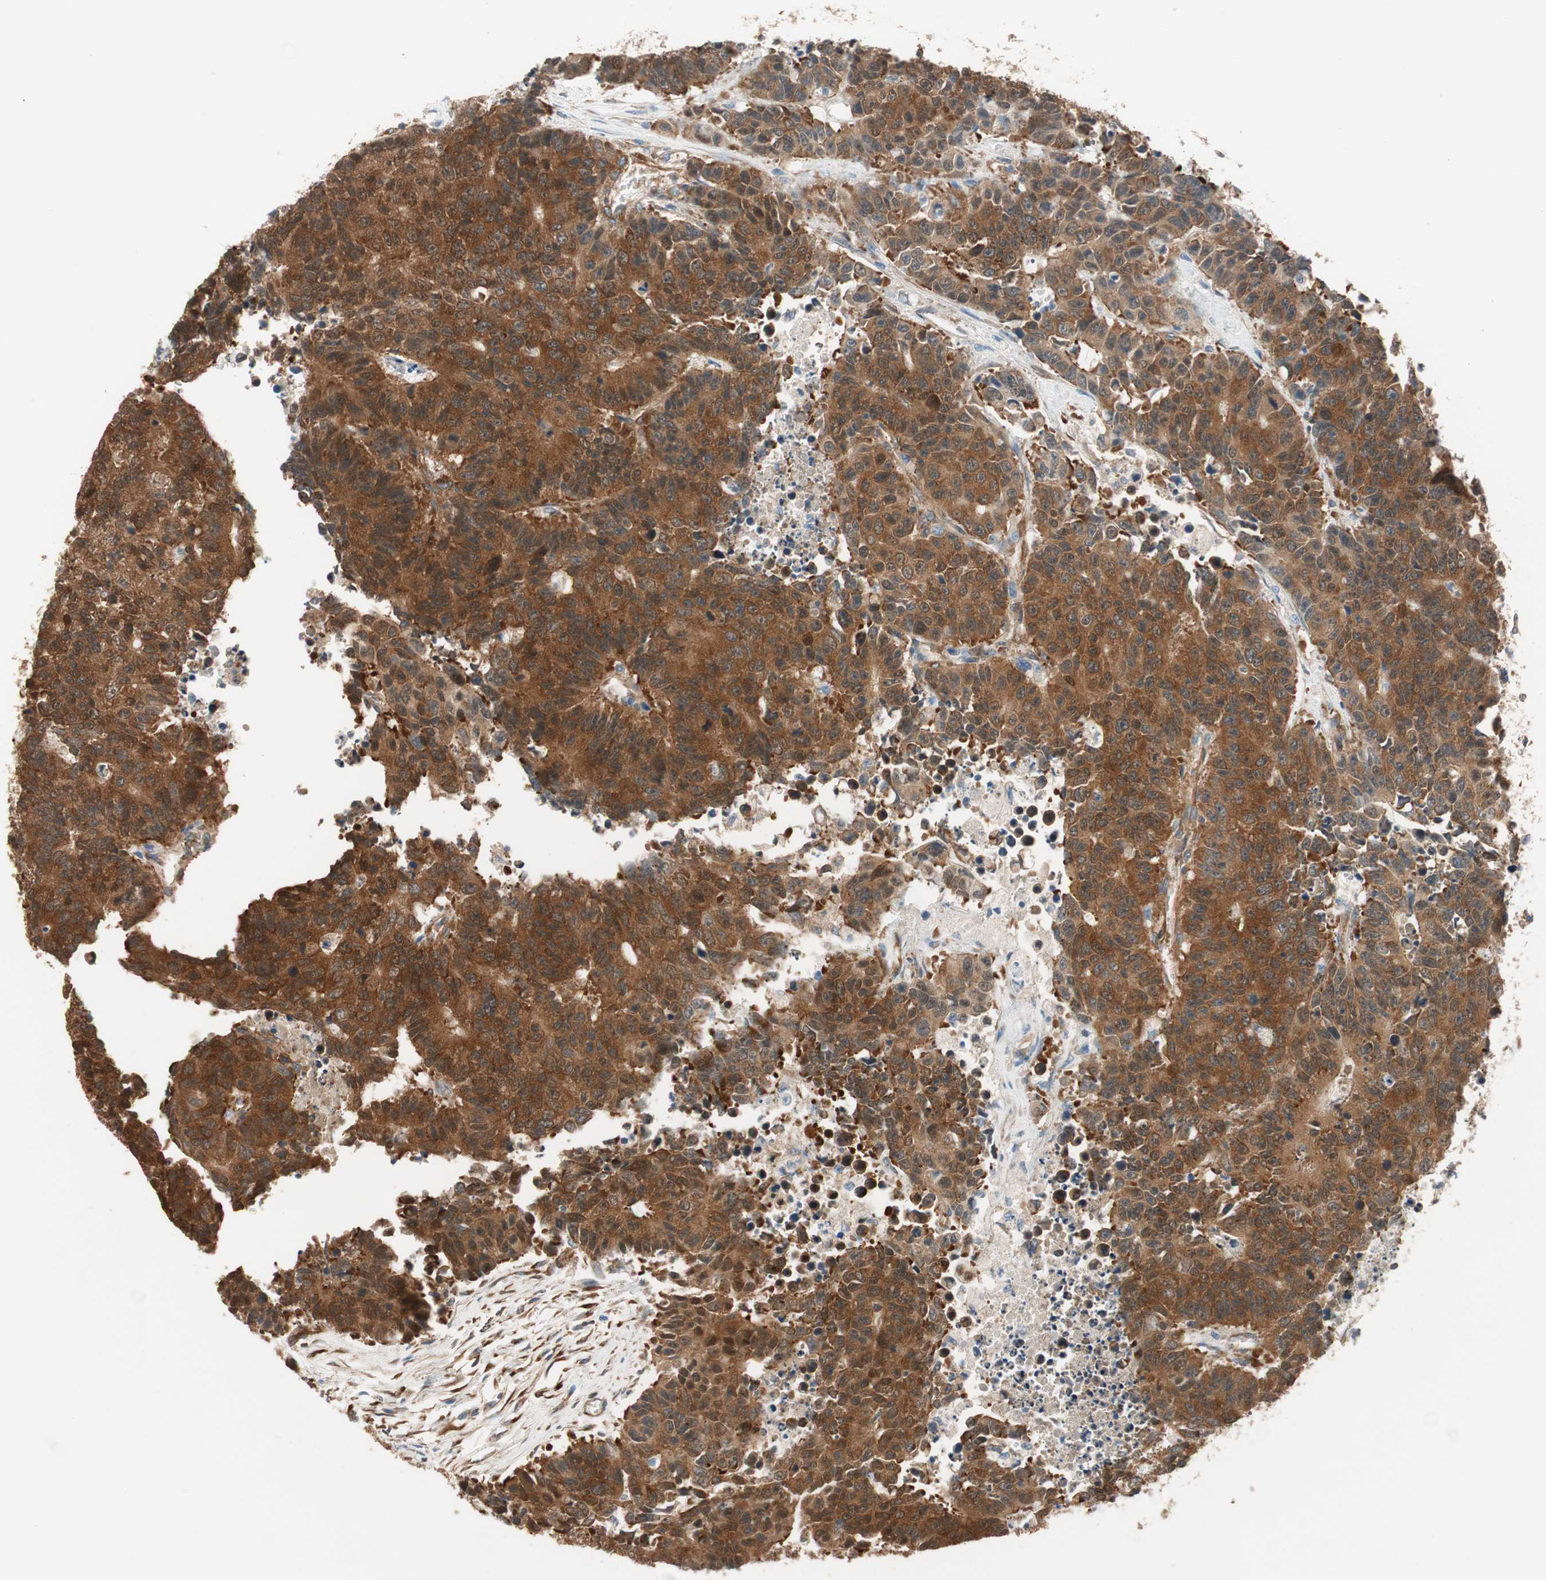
{"staining": {"intensity": "strong", "quantity": ">75%", "location": "cytoplasmic/membranous"}, "tissue": "colorectal cancer", "cell_type": "Tumor cells", "image_type": "cancer", "snomed": [{"axis": "morphology", "description": "Adenocarcinoma, NOS"}, {"axis": "topography", "description": "Colon"}], "caption": "Immunohistochemical staining of colorectal cancer (adenocarcinoma) reveals strong cytoplasmic/membranous protein positivity in approximately >75% of tumor cells. (DAB (3,3'-diaminobenzidine) IHC with brightfield microscopy, high magnification).", "gene": "WASL", "patient": {"sex": "female", "age": 86}}